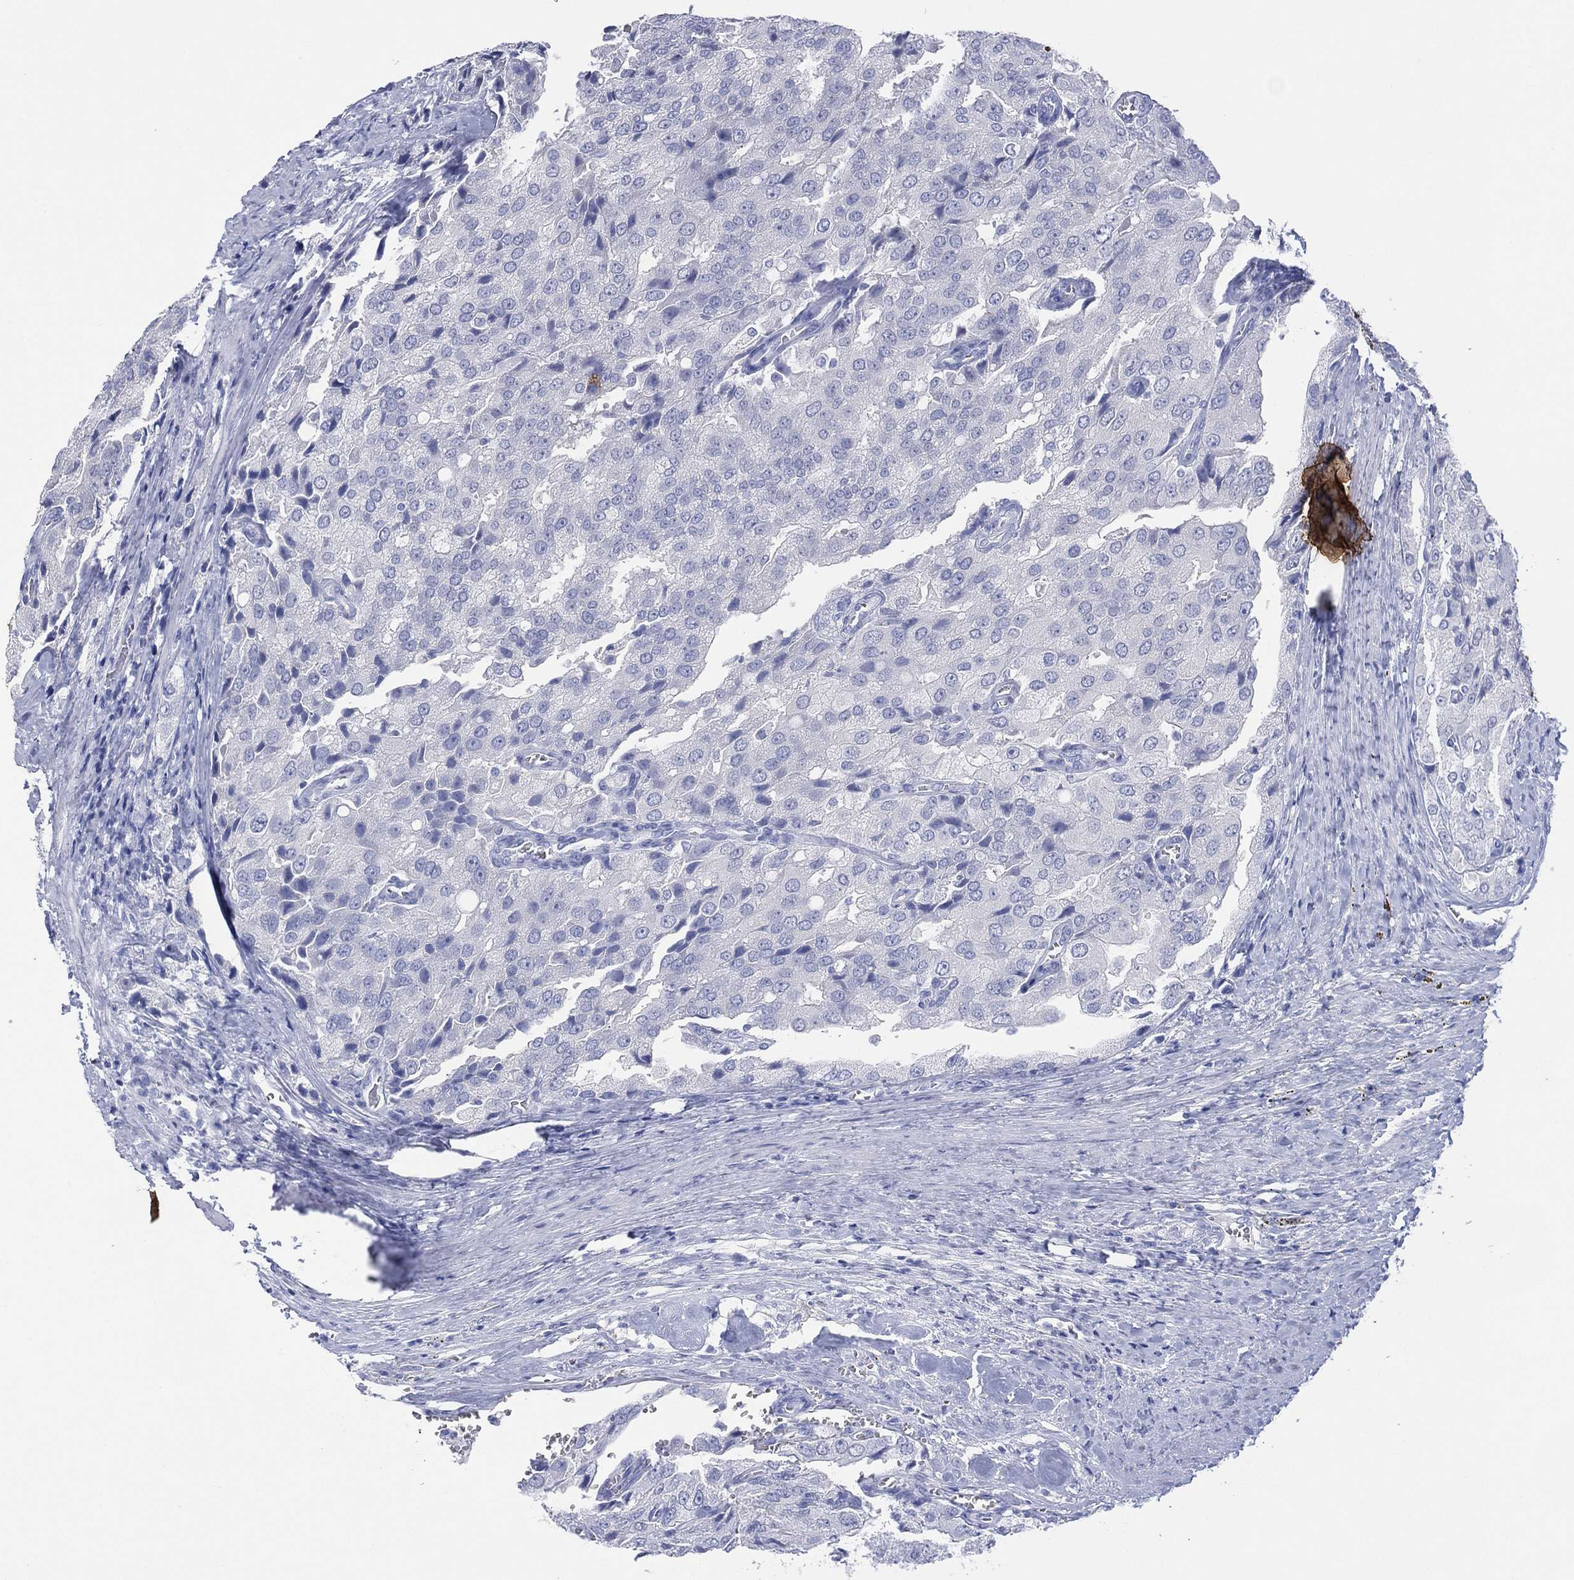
{"staining": {"intensity": "negative", "quantity": "none", "location": "none"}, "tissue": "prostate cancer", "cell_type": "Tumor cells", "image_type": "cancer", "snomed": [{"axis": "morphology", "description": "Adenocarcinoma, NOS"}, {"axis": "topography", "description": "Prostate and seminal vesicle, NOS"}, {"axis": "topography", "description": "Prostate"}], "caption": "A high-resolution histopathology image shows immunohistochemistry (IHC) staining of prostate cancer, which shows no significant positivity in tumor cells.", "gene": "DSG1", "patient": {"sex": "male", "age": 67}}